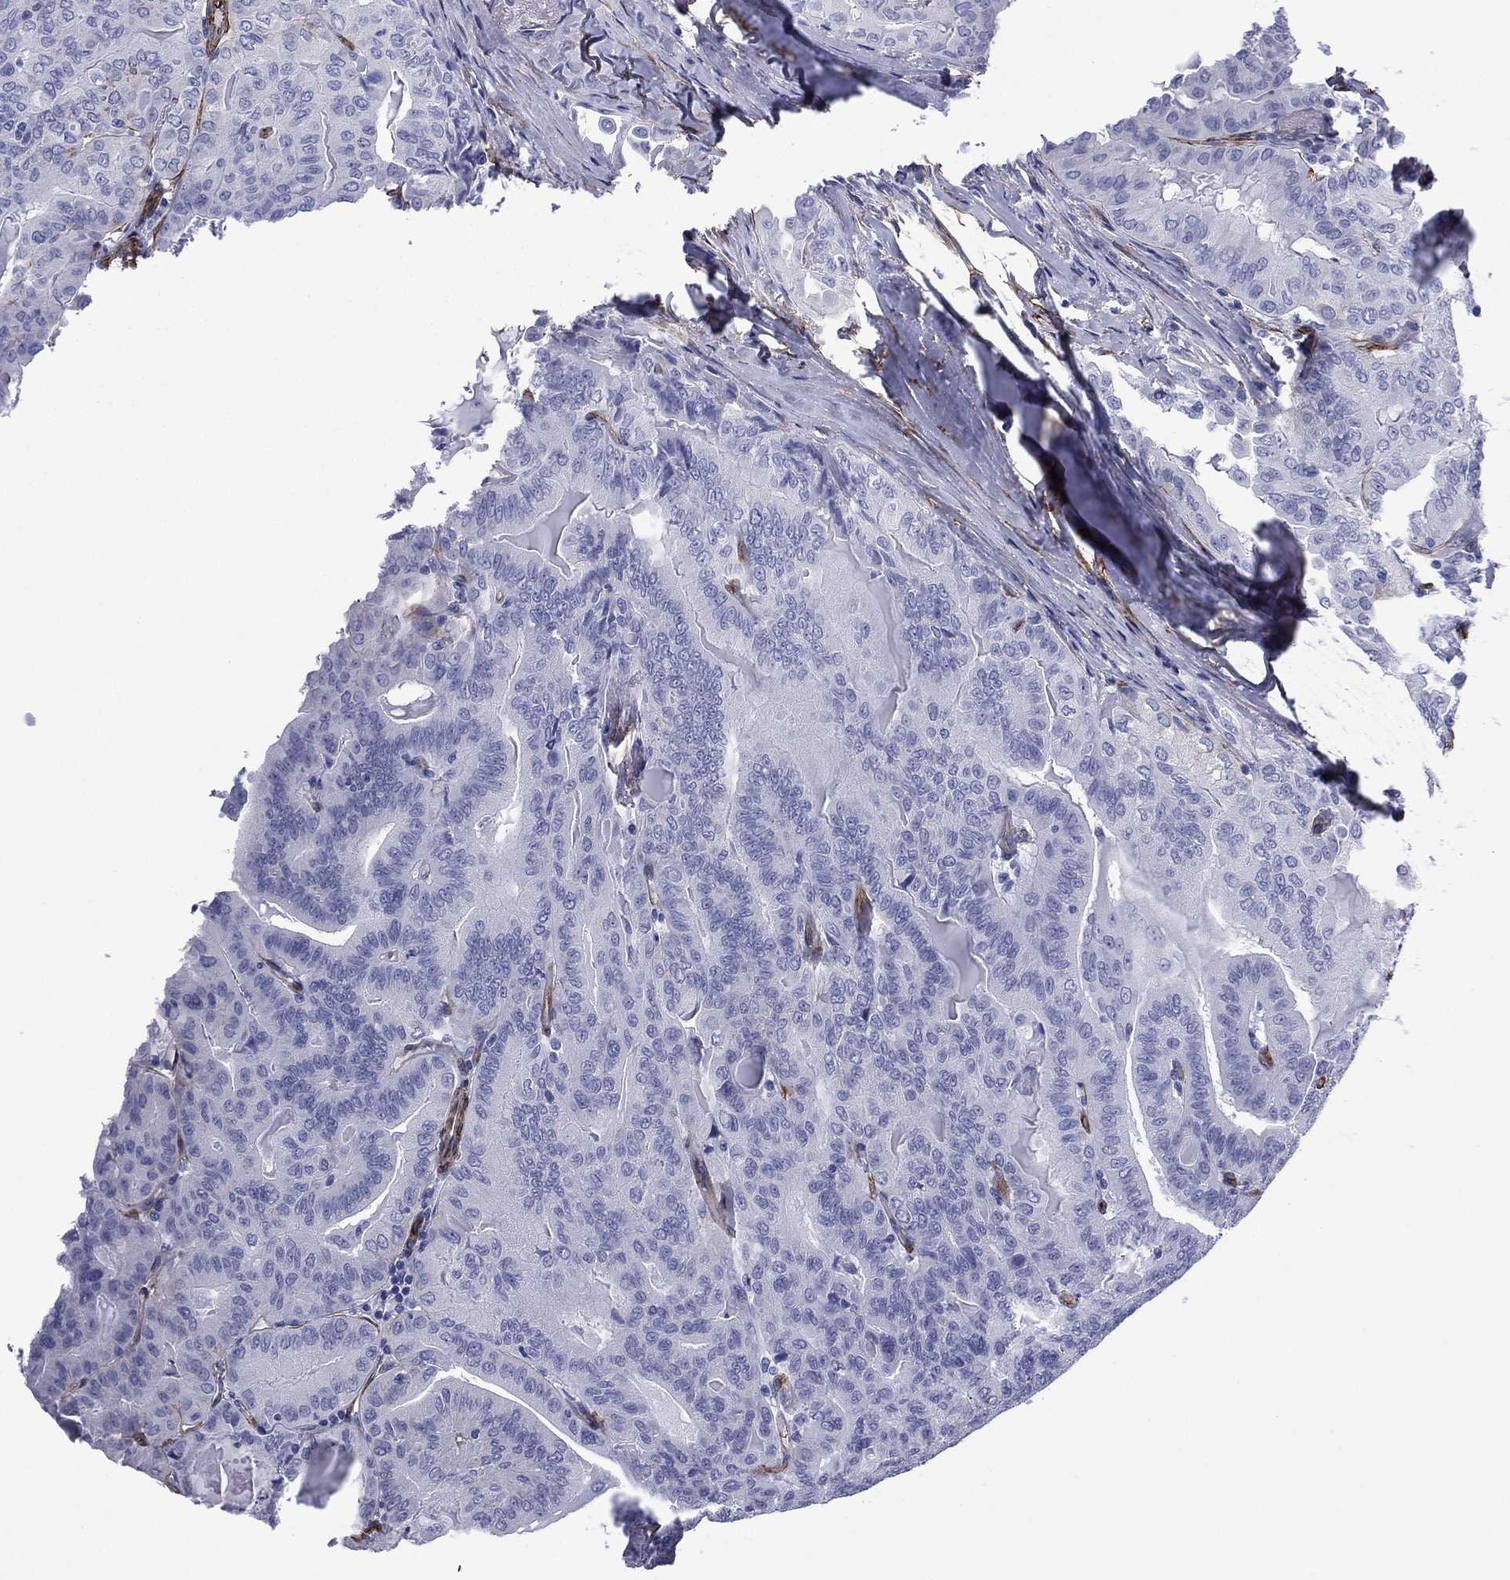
{"staining": {"intensity": "negative", "quantity": "none", "location": "none"}, "tissue": "thyroid cancer", "cell_type": "Tumor cells", "image_type": "cancer", "snomed": [{"axis": "morphology", "description": "Papillary adenocarcinoma, NOS"}, {"axis": "topography", "description": "Thyroid gland"}], "caption": "Tumor cells show no significant protein staining in papillary adenocarcinoma (thyroid).", "gene": "CAVIN3", "patient": {"sex": "female", "age": 68}}